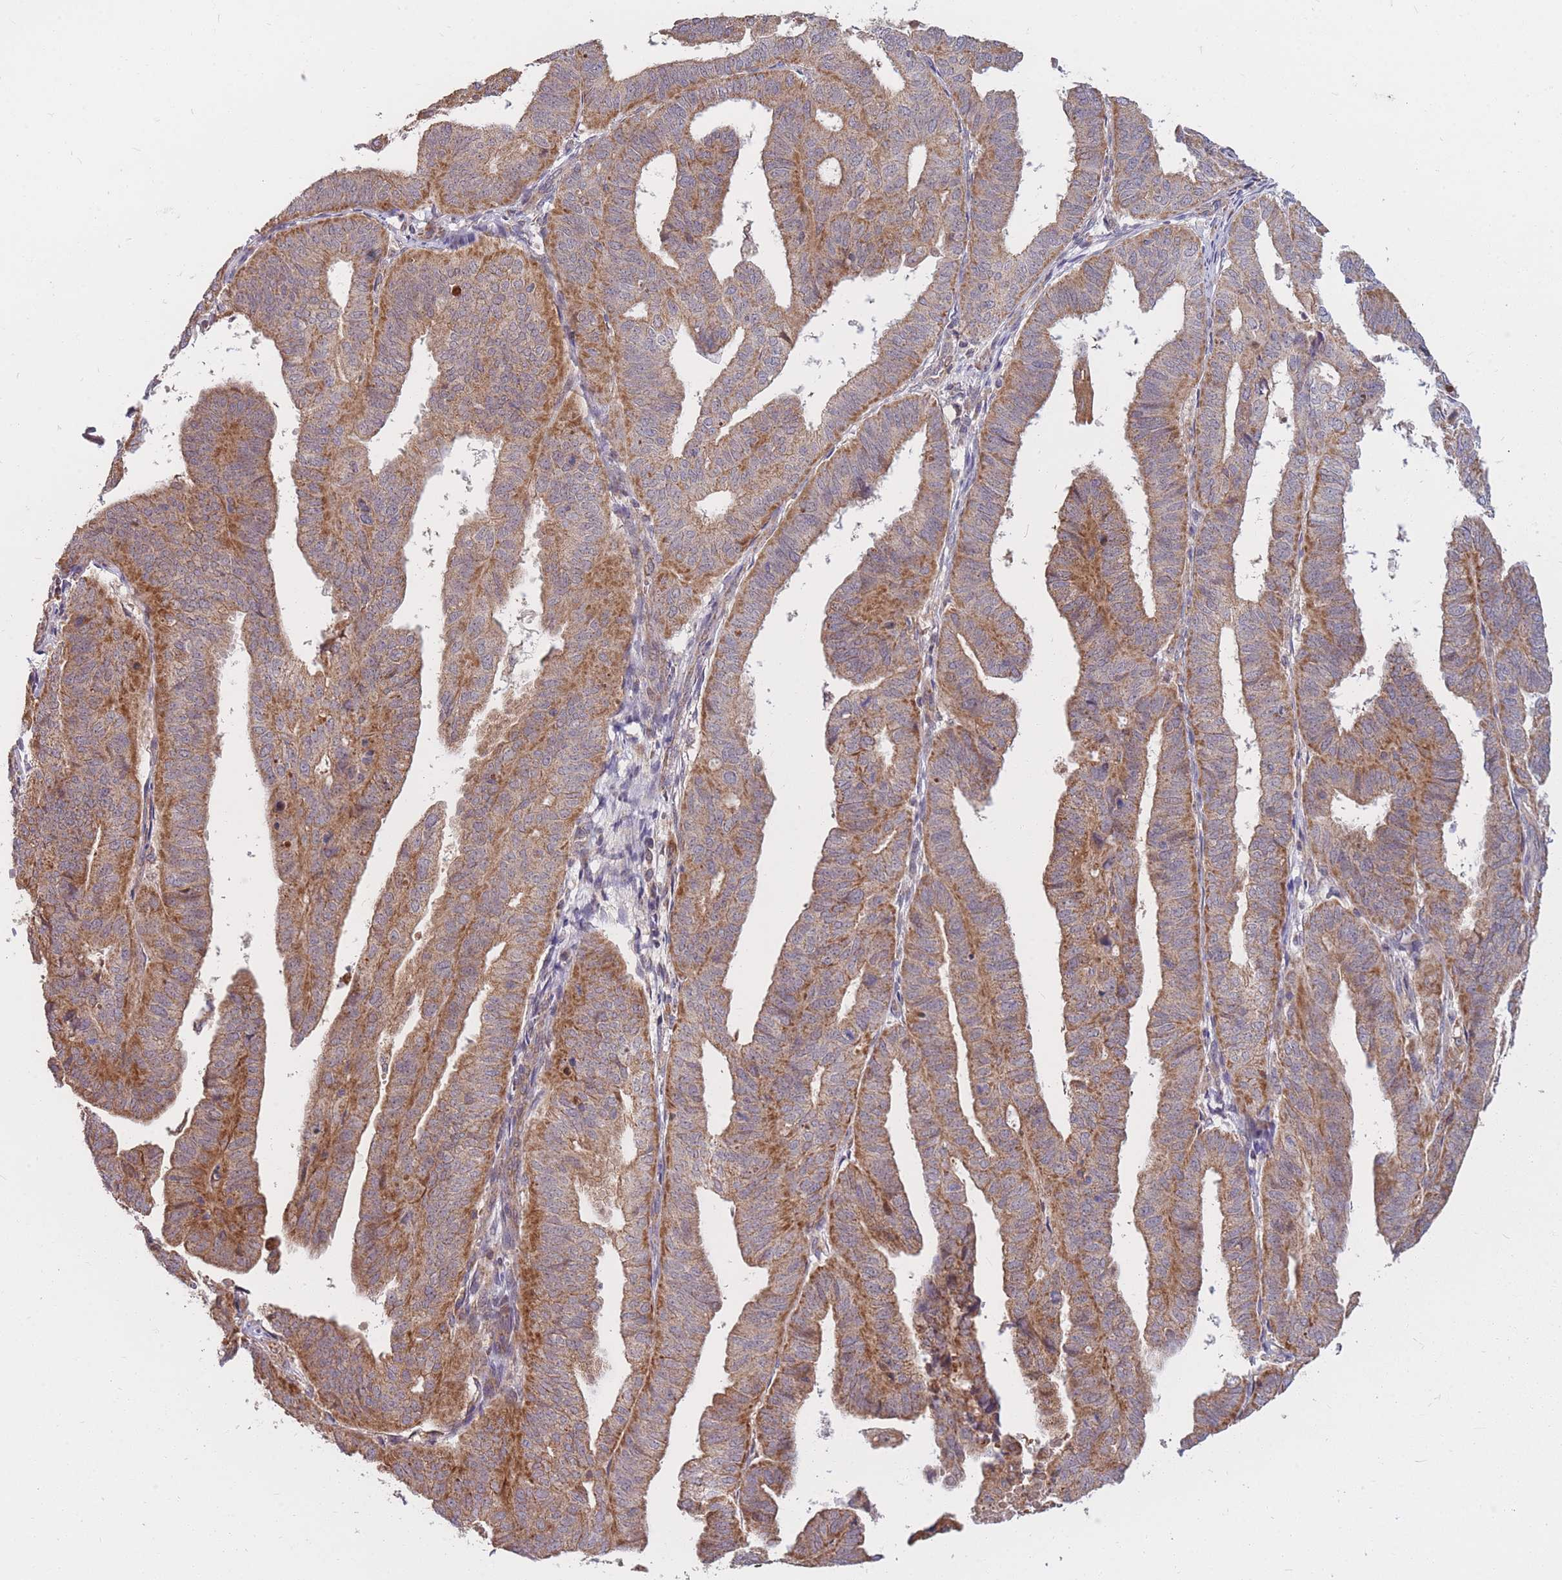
{"staining": {"intensity": "moderate", "quantity": ">75%", "location": "cytoplasmic/membranous"}, "tissue": "endometrial cancer", "cell_type": "Tumor cells", "image_type": "cancer", "snomed": [{"axis": "morphology", "description": "Adenocarcinoma, NOS"}, {"axis": "topography", "description": "Uterus"}], "caption": "There is medium levels of moderate cytoplasmic/membranous staining in tumor cells of endometrial cancer (adenocarcinoma), as demonstrated by immunohistochemical staining (brown color).", "gene": "PTPMT1", "patient": {"sex": "female", "age": 77}}